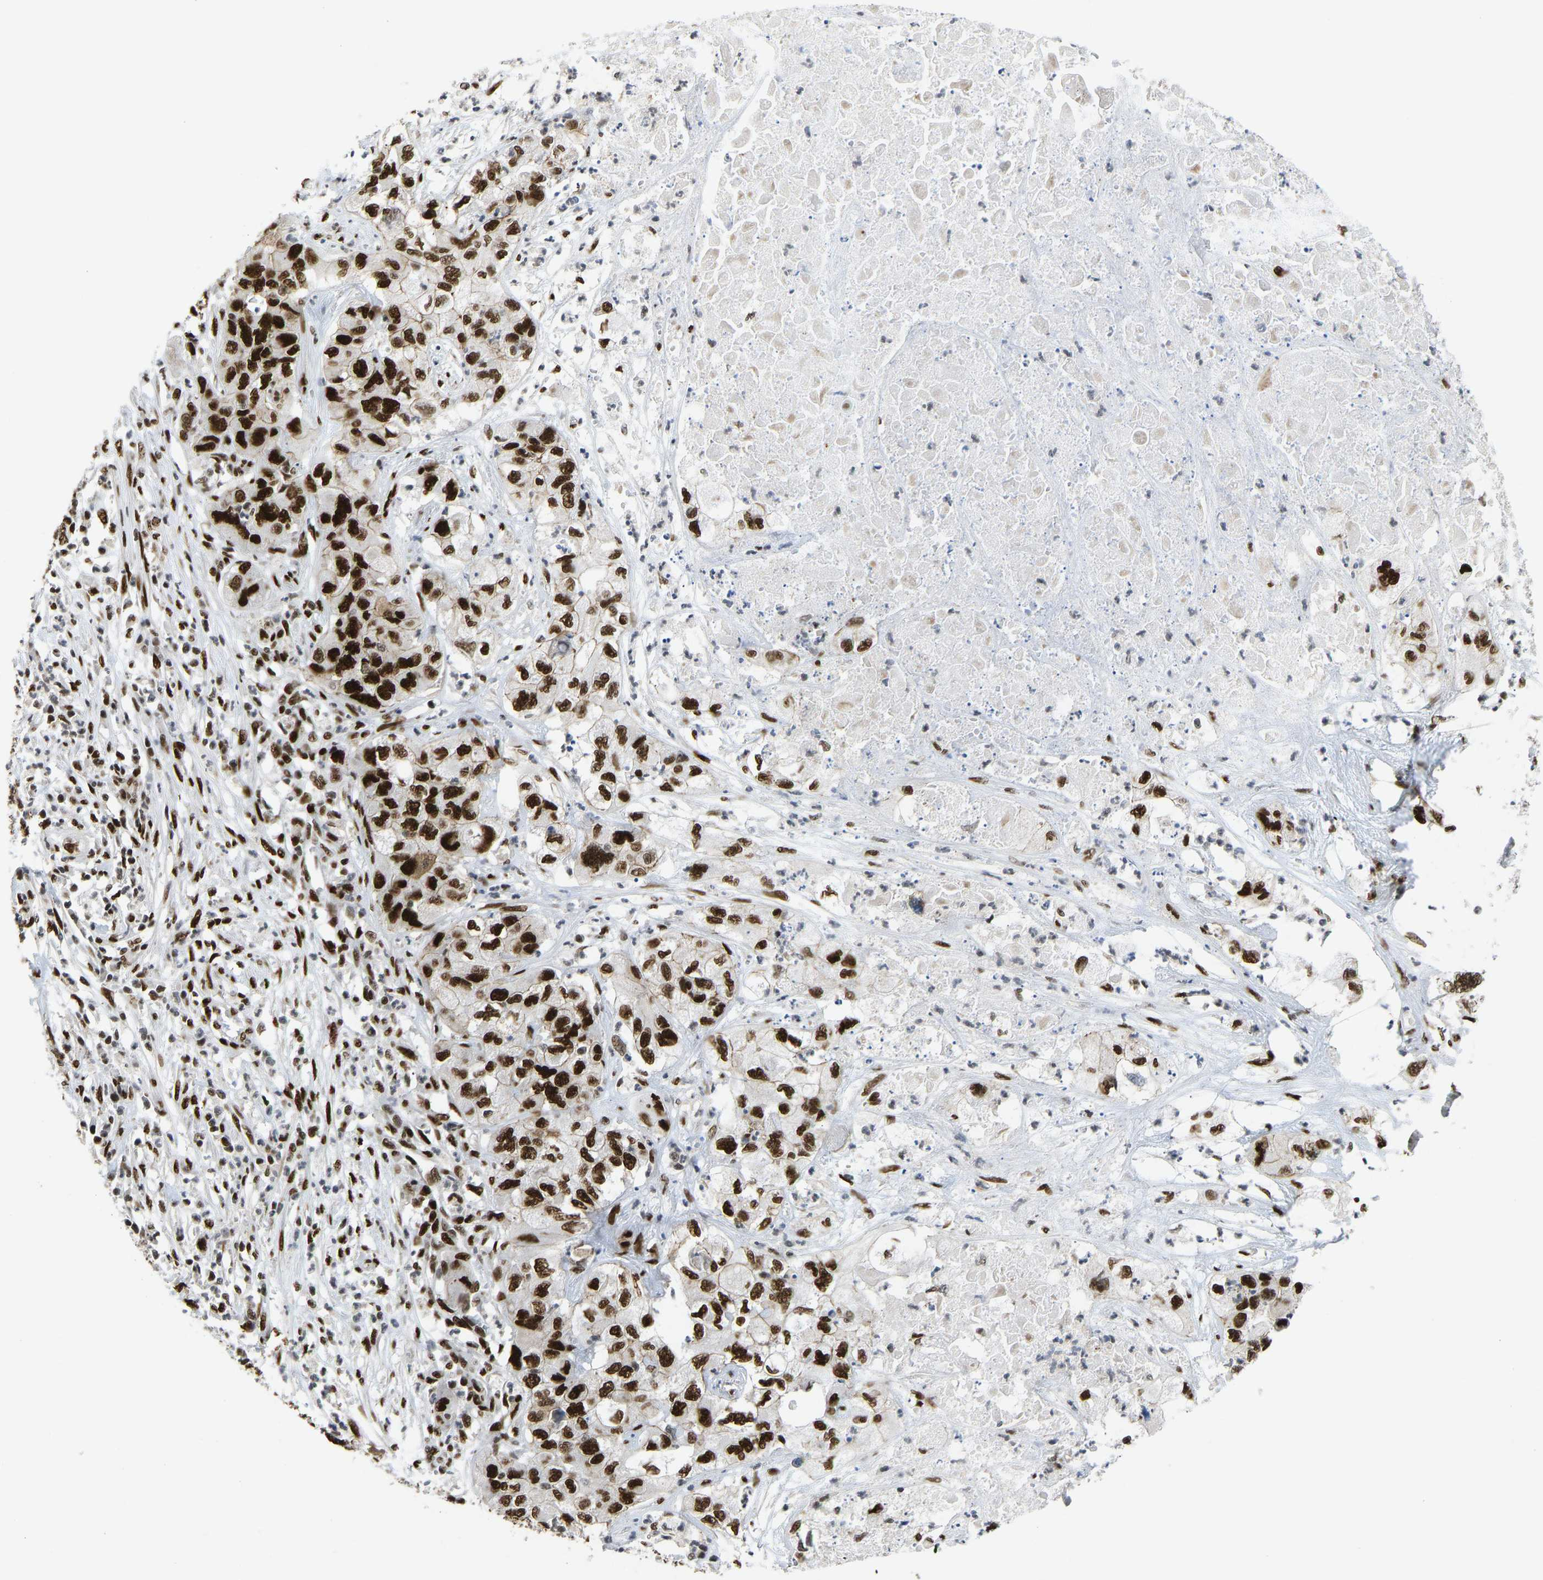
{"staining": {"intensity": "strong", "quantity": ">75%", "location": "nuclear"}, "tissue": "pancreatic cancer", "cell_type": "Tumor cells", "image_type": "cancer", "snomed": [{"axis": "morphology", "description": "Adenocarcinoma, NOS"}, {"axis": "topography", "description": "Pancreas"}], "caption": "High-magnification brightfield microscopy of pancreatic cancer (adenocarcinoma) stained with DAB (brown) and counterstained with hematoxylin (blue). tumor cells exhibit strong nuclear expression is seen in approximately>75% of cells.", "gene": "FOXK1", "patient": {"sex": "female", "age": 78}}